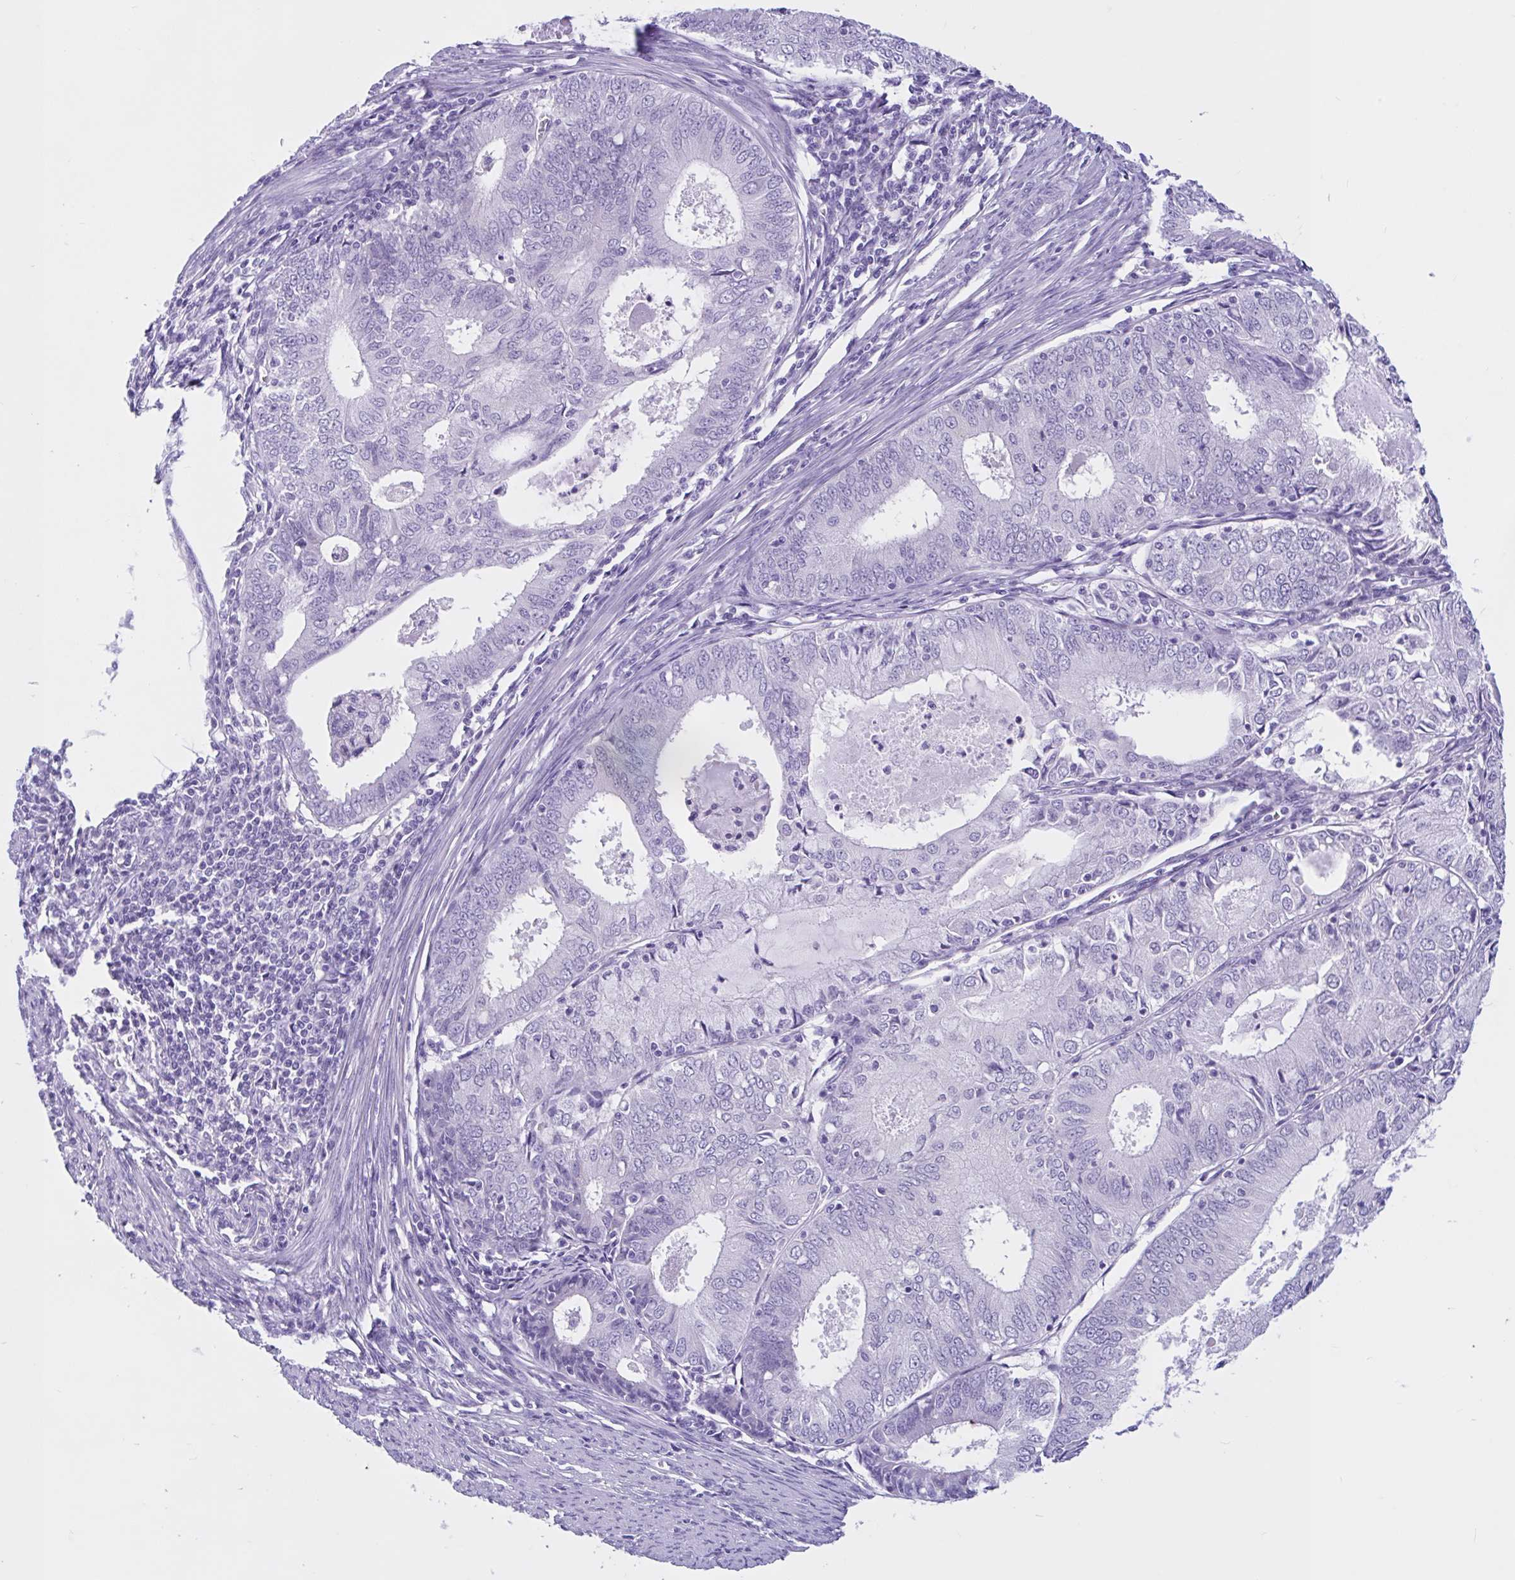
{"staining": {"intensity": "negative", "quantity": "none", "location": "none"}, "tissue": "endometrial cancer", "cell_type": "Tumor cells", "image_type": "cancer", "snomed": [{"axis": "morphology", "description": "Adenocarcinoma, NOS"}, {"axis": "topography", "description": "Endometrium"}], "caption": "IHC of endometrial cancer demonstrates no expression in tumor cells.", "gene": "ZNF319", "patient": {"sex": "female", "age": 57}}